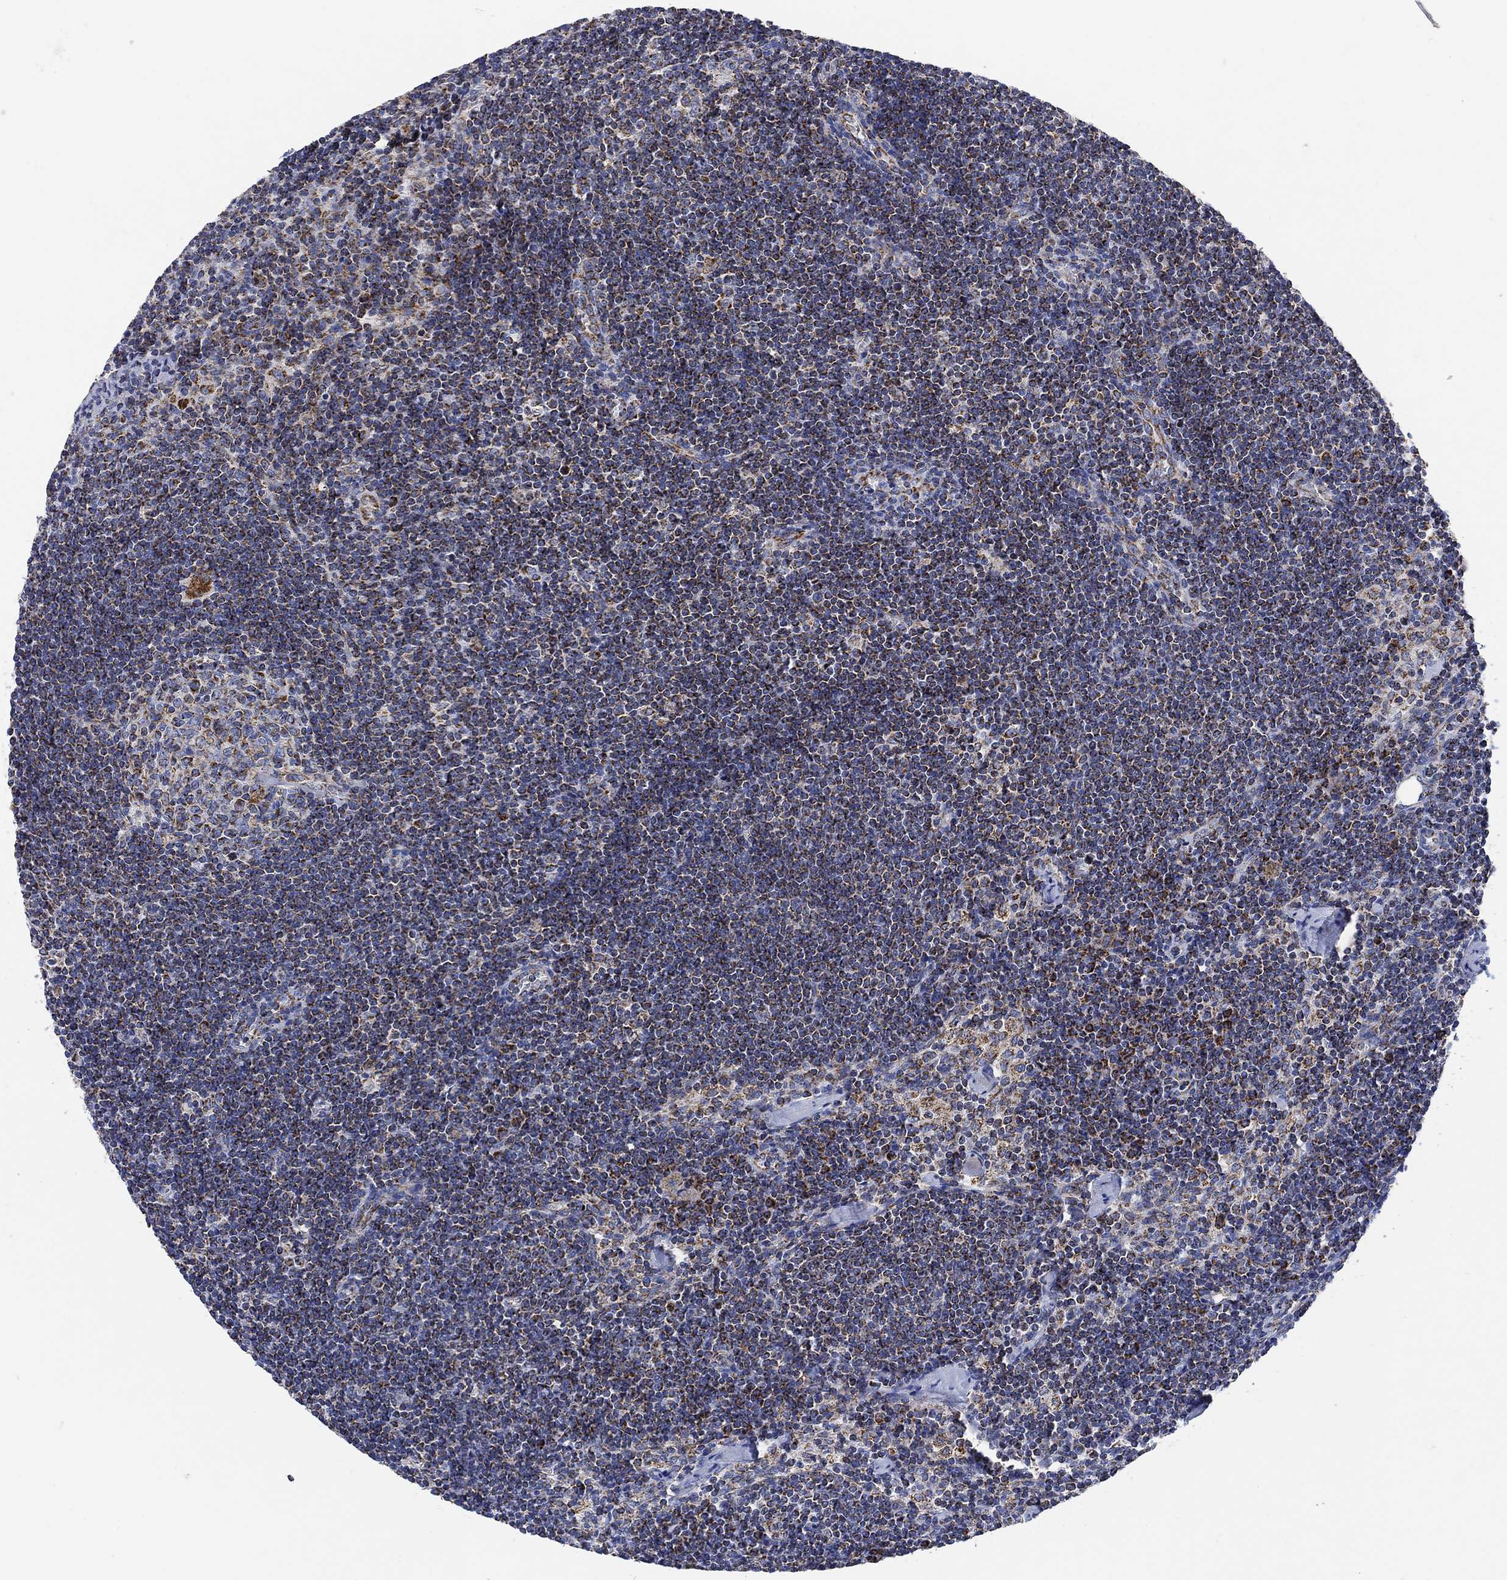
{"staining": {"intensity": "moderate", "quantity": "<25%", "location": "cytoplasmic/membranous"}, "tissue": "lymph node", "cell_type": "Germinal center cells", "image_type": "normal", "snomed": [{"axis": "morphology", "description": "Normal tissue, NOS"}, {"axis": "topography", "description": "Lymph node"}], "caption": "DAB immunohistochemical staining of normal lymph node reveals moderate cytoplasmic/membranous protein expression in approximately <25% of germinal center cells.", "gene": "NDUFS3", "patient": {"sex": "male", "age": 59}}